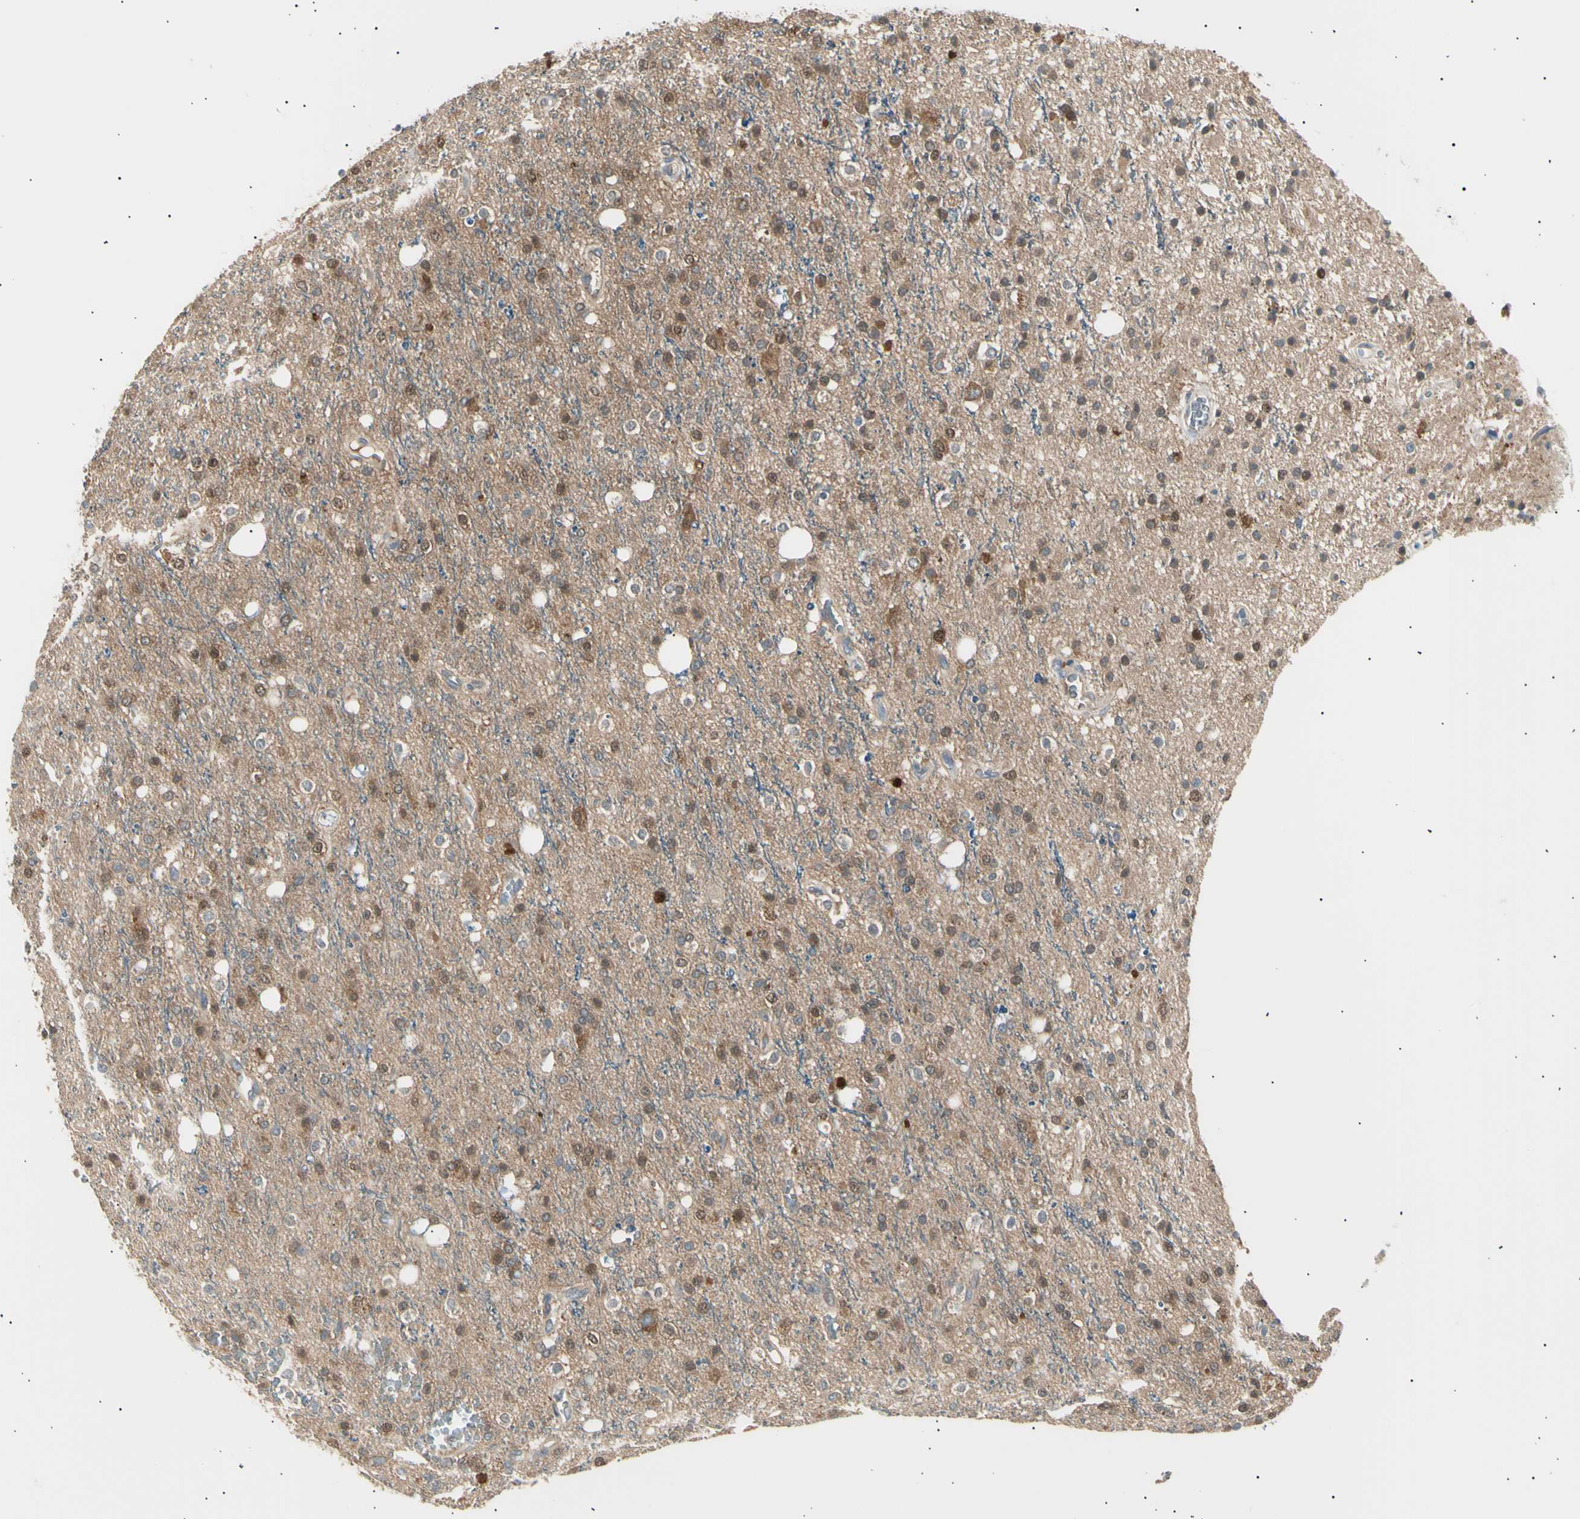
{"staining": {"intensity": "moderate", "quantity": ">75%", "location": "cytoplasmic/membranous,nuclear"}, "tissue": "glioma", "cell_type": "Tumor cells", "image_type": "cancer", "snomed": [{"axis": "morphology", "description": "Glioma, malignant, High grade"}, {"axis": "topography", "description": "Brain"}], "caption": "High-power microscopy captured an IHC micrograph of high-grade glioma (malignant), revealing moderate cytoplasmic/membranous and nuclear positivity in approximately >75% of tumor cells.", "gene": "LHPP", "patient": {"sex": "male", "age": 47}}